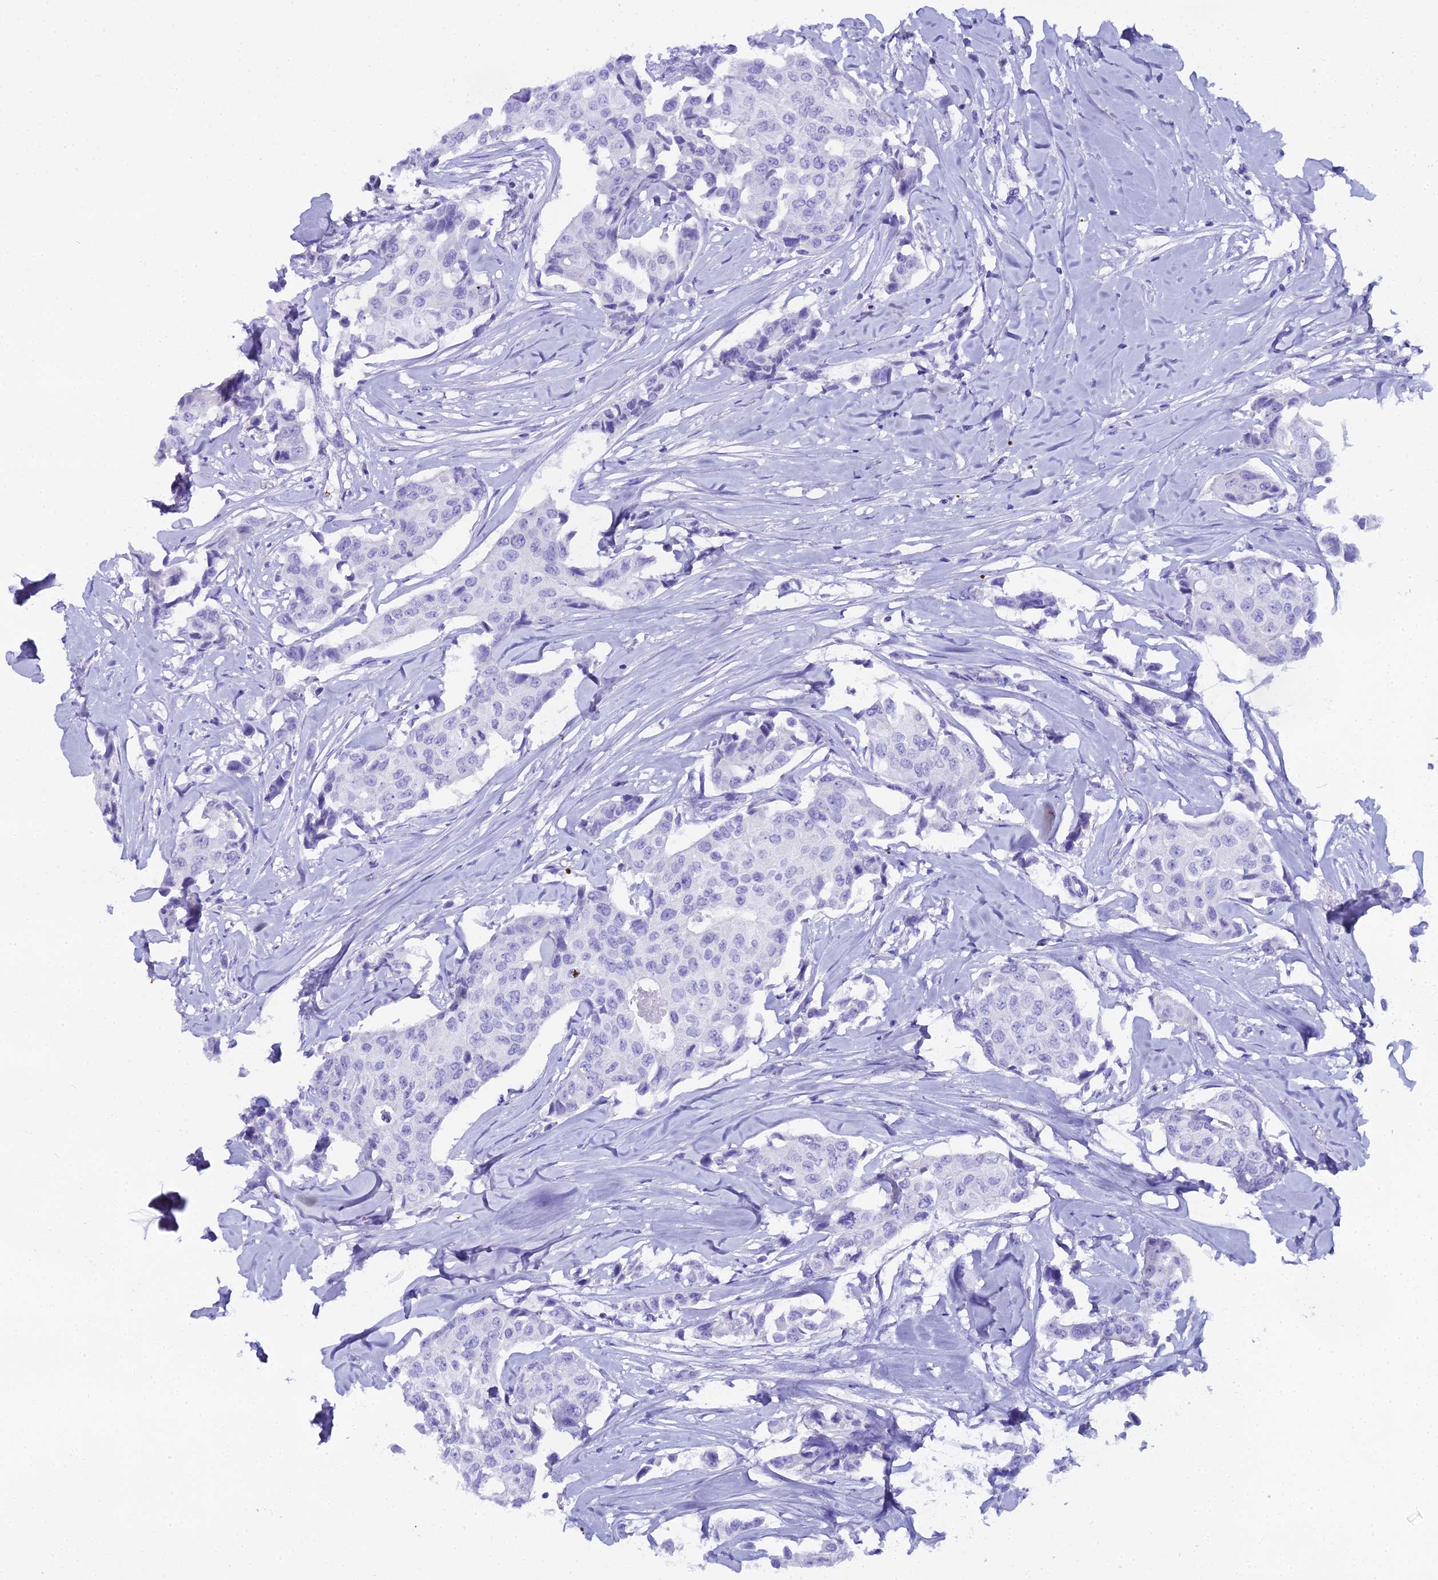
{"staining": {"intensity": "negative", "quantity": "none", "location": "none"}, "tissue": "breast cancer", "cell_type": "Tumor cells", "image_type": "cancer", "snomed": [{"axis": "morphology", "description": "Duct carcinoma"}, {"axis": "topography", "description": "Breast"}], "caption": "IHC micrograph of neoplastic tissue: breast intraductal carcinoma stained with DAB displays no significant protein expression in tumor cells. Nuclei are stained in blue.", "gene": "CGB2", "patient": {"sex": "female", "age": 80}}